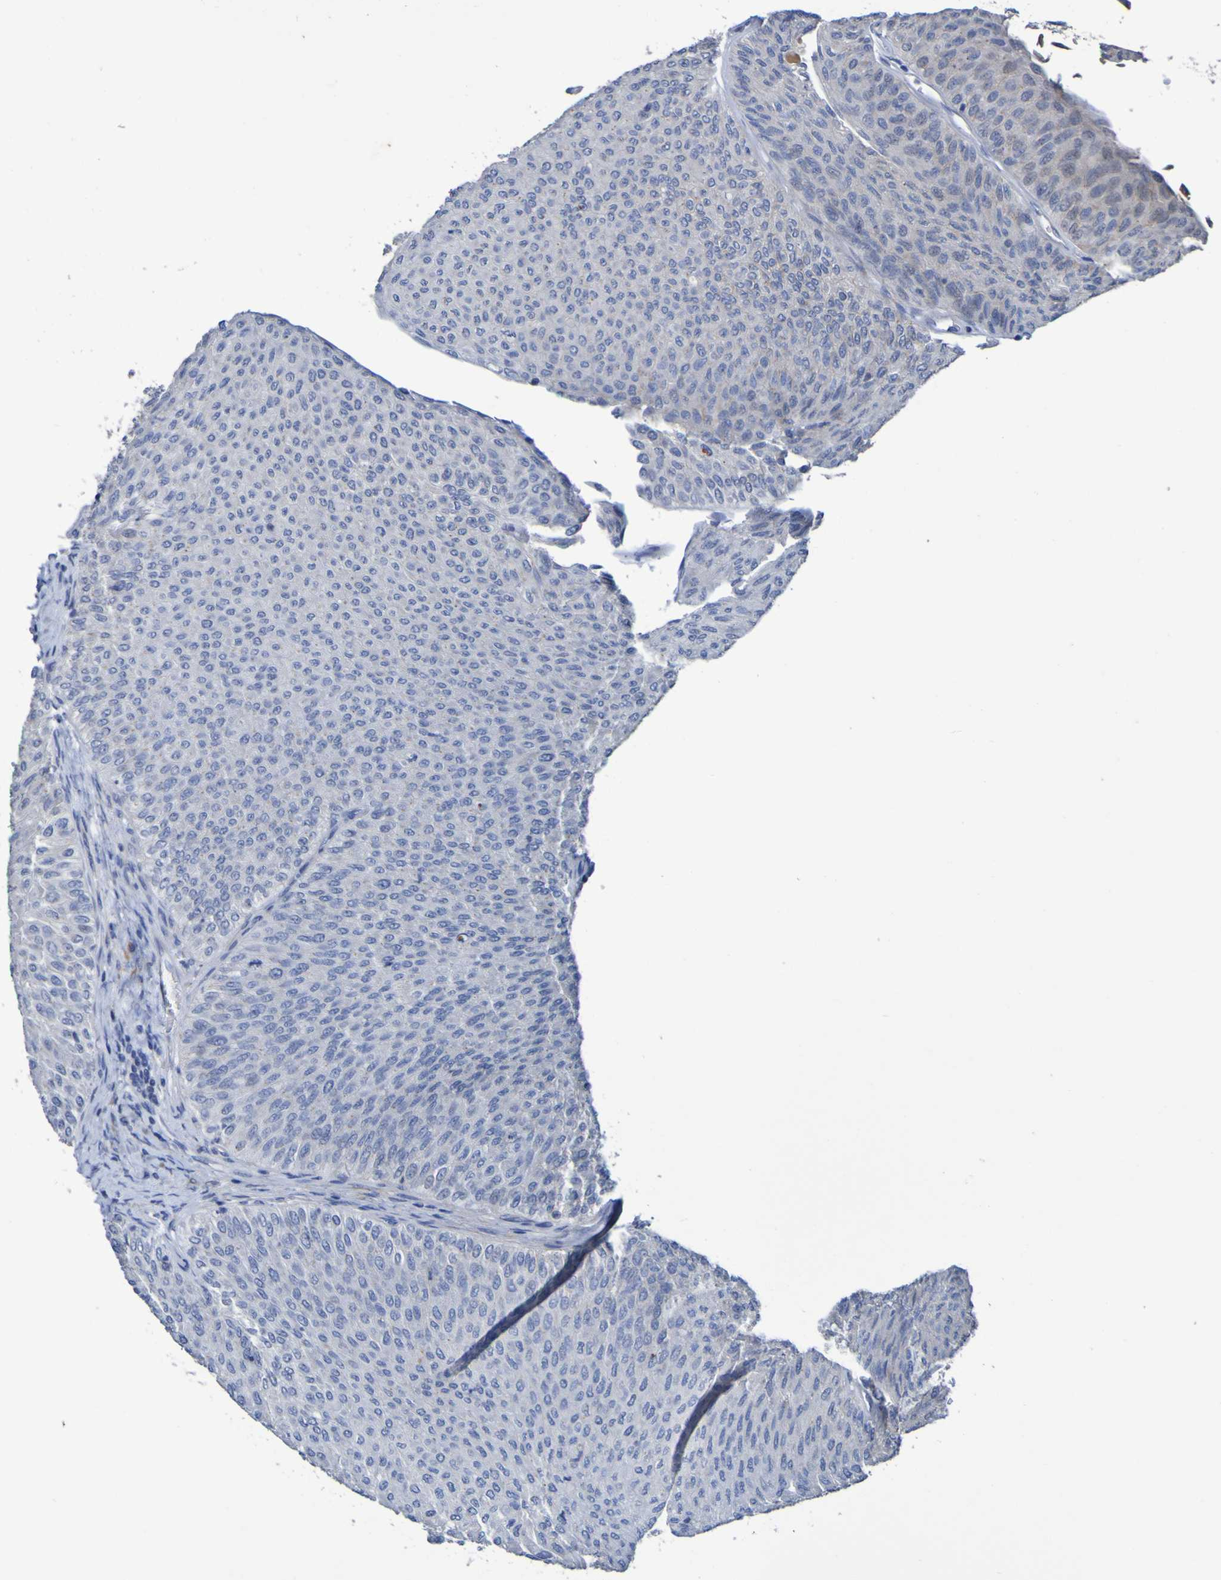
{"staining": {"intensity": "weak", "quantity": "<25%", "location": "cytoplasmic/membranous"}, "tissue": "urothelial cancer", "cell_type": "Tumor cells", "image_type": "cancer", "snomed": [{"axis": "morphology", "description": "Urothelial carcinoma, Low grade"}, {"axis": "topography", "description": "Urinary bladder"}], "caption": "Immunohistochemical staining of human urothelial cancer shows no significant staining in tumor cells.", "gene": "C11orf24", "patient": {"sex": "male", "age": 78}}